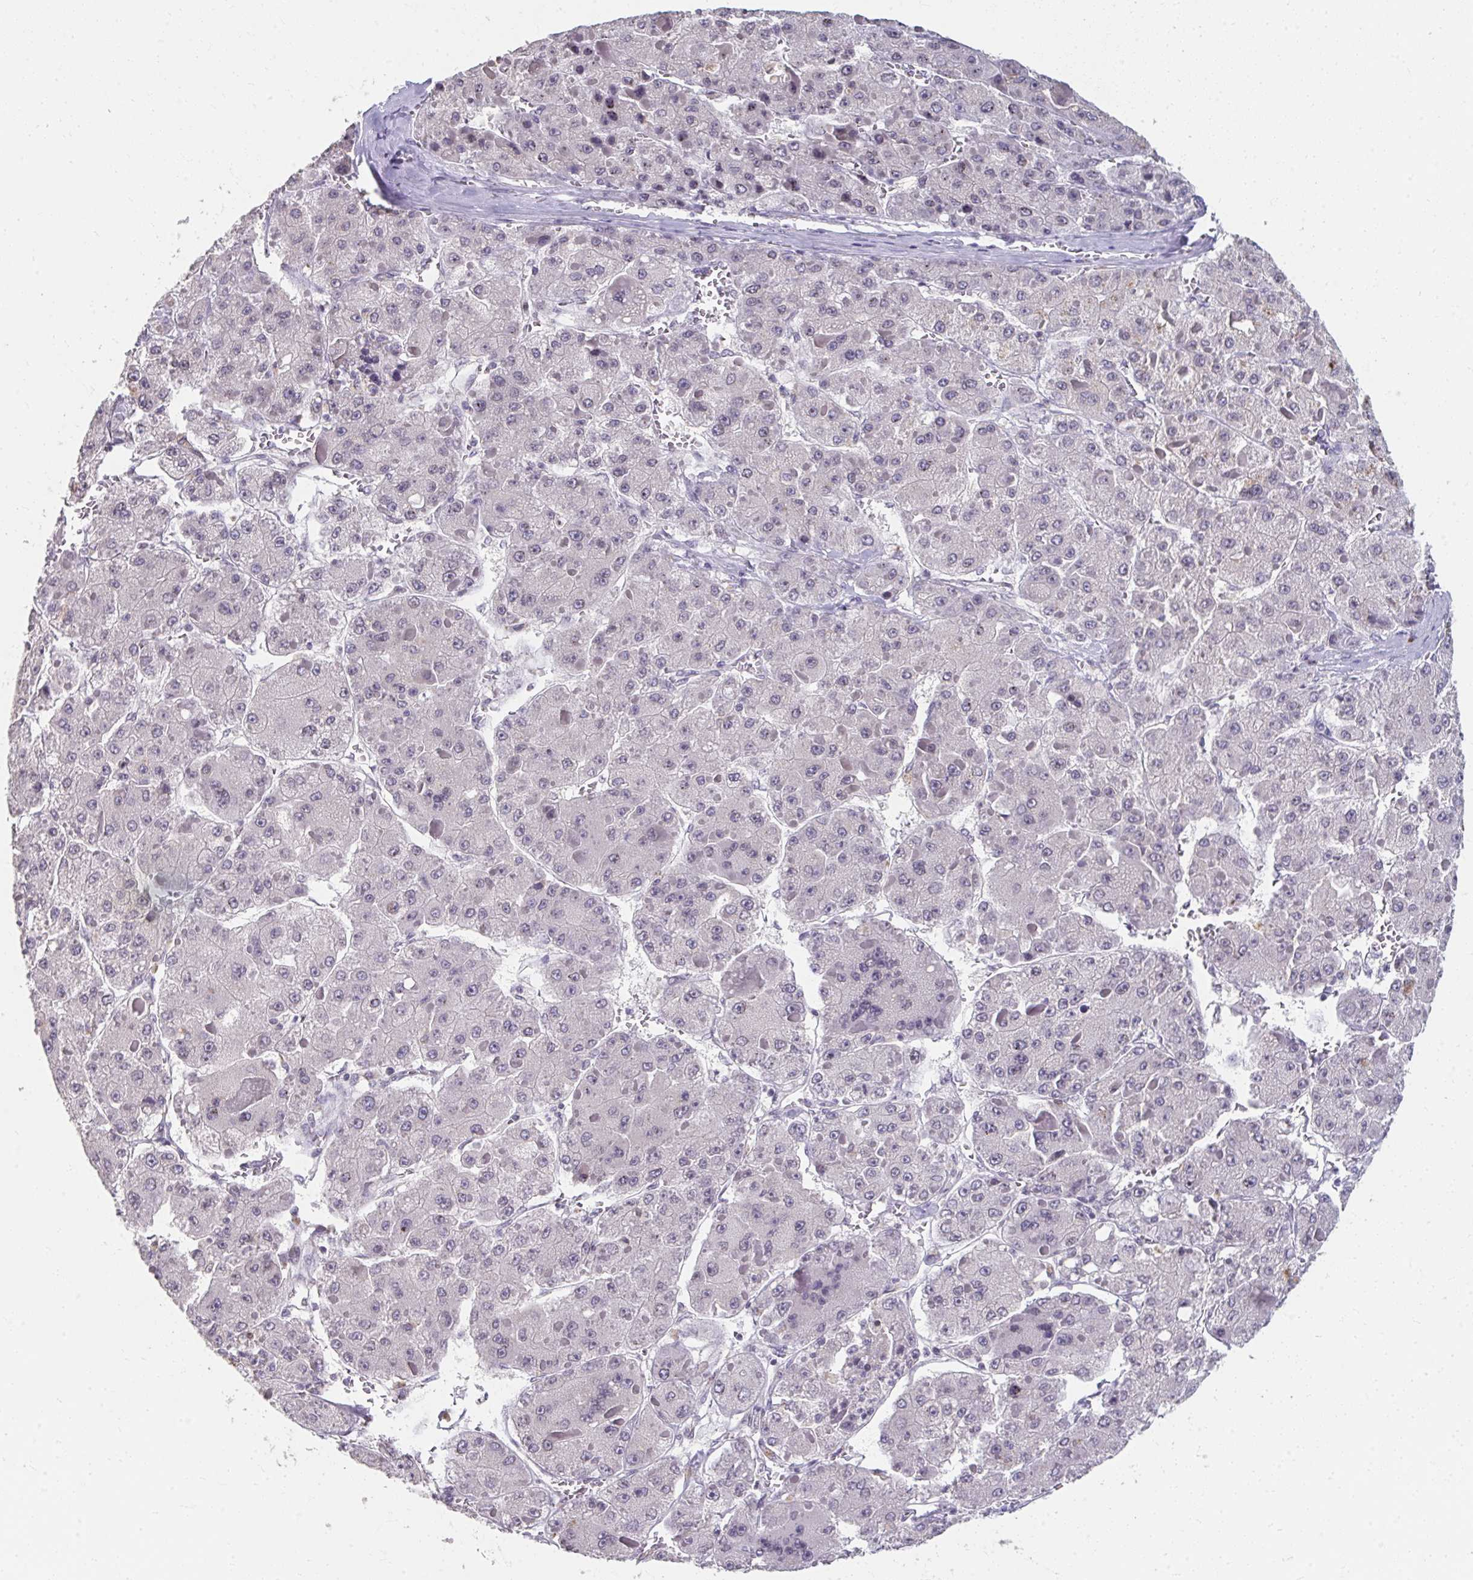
{"staining": {"intensity": "negative", "quantity": "none", "location": "none"}, "tissue": "liver cancer", "cell_type": "Tumor cells", "image_type": "cancer", "snomed": [{"axis": "morphology", "description": "Carcinoma, Hepatocellular, NOS"}, {"axis": "topography", "description": "Liver"}], "caption": "A high-resolution photomicrograph shows immunohistochemistry (IHC) staining of liver cancer, which reveals no significant expression in tumor cells.", "gene": "NUP133", "patient": {"sex": "female", "age": 73}}